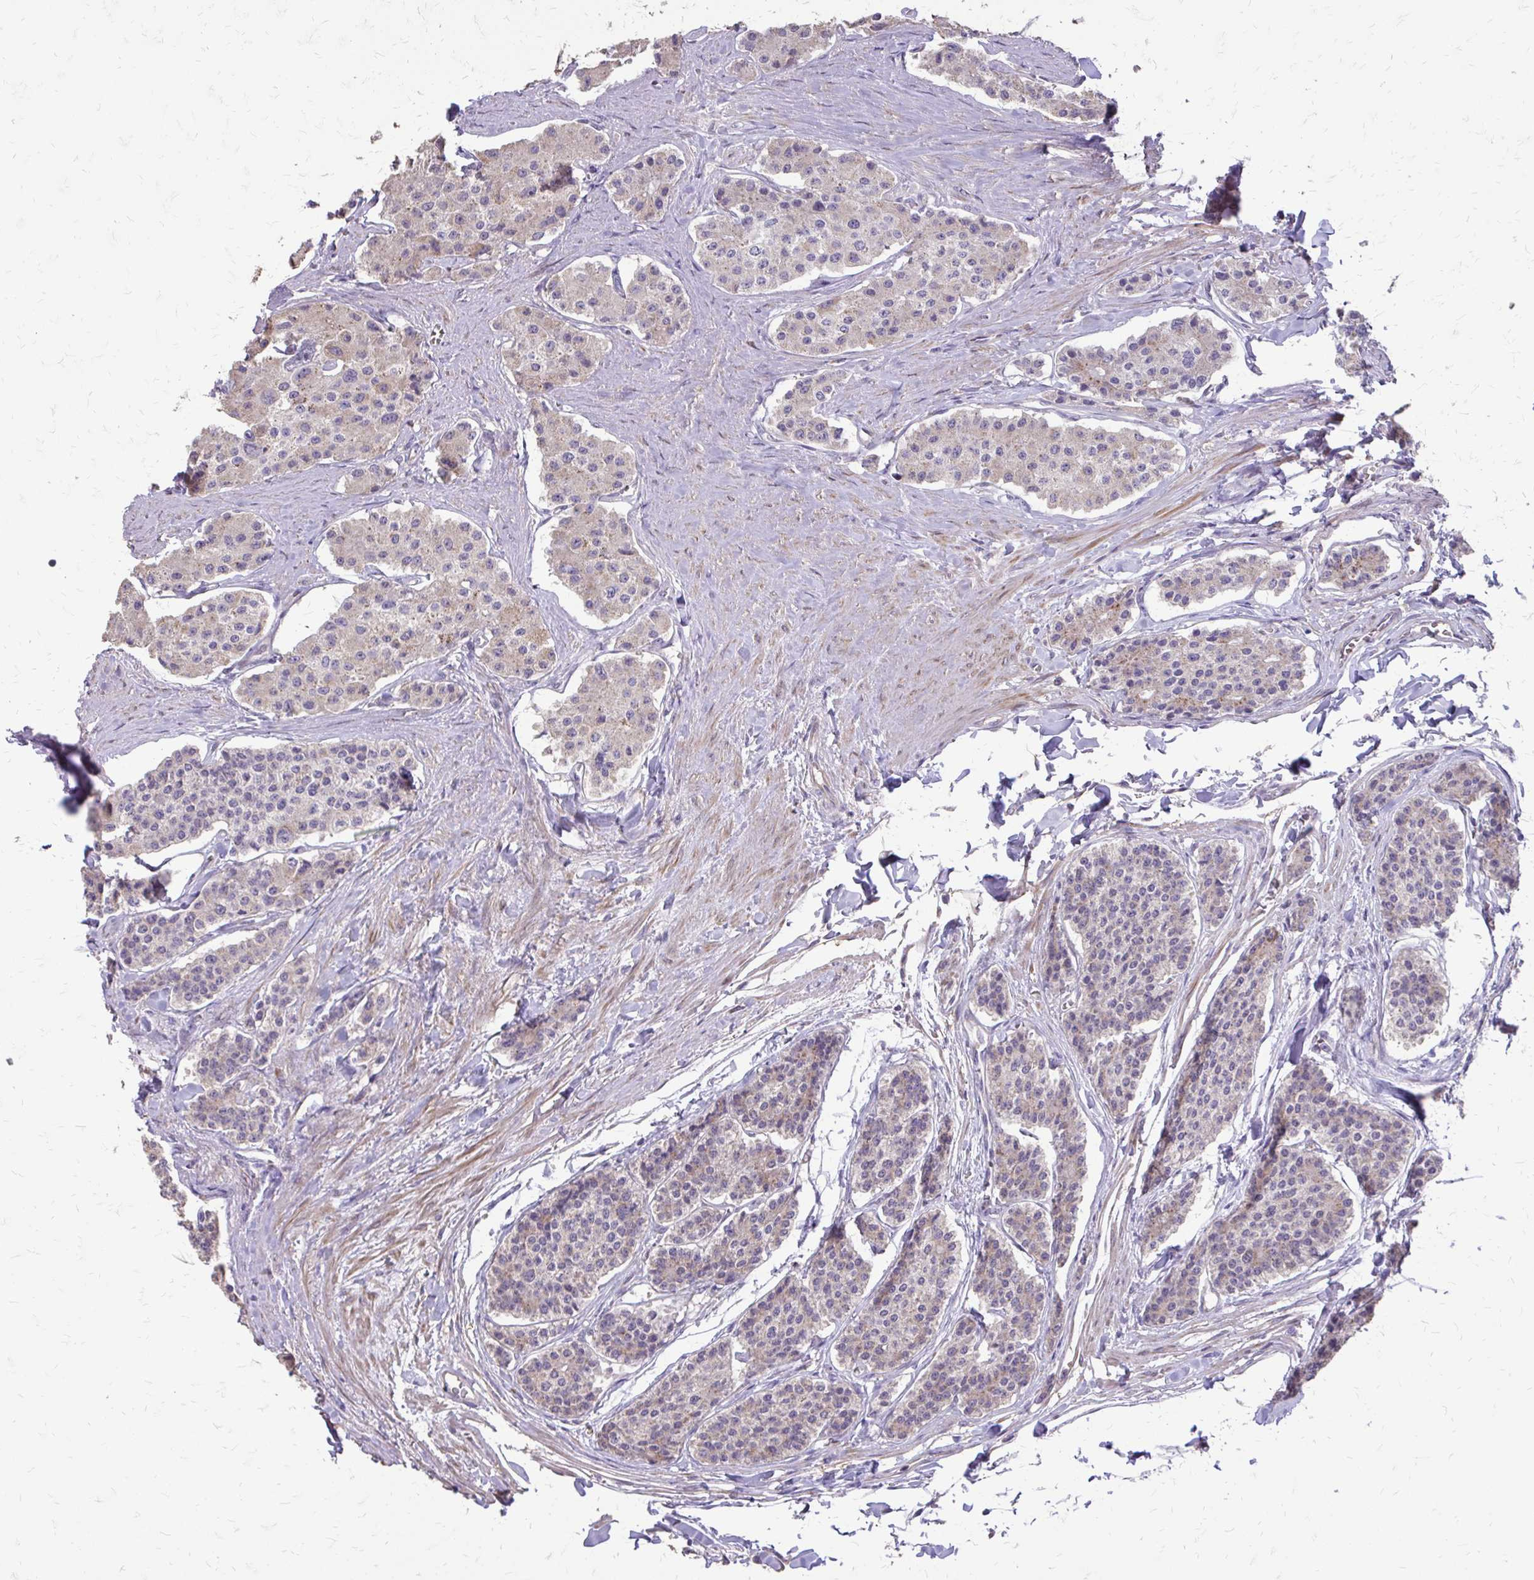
{"staining": {"intensity": "weak", "quantity": "25%-75%", "location": "cytoplasmic/membranous"}, "tissue": "carcinoid", "cell_type": "Tumor cells", "image_type": "cancer", "snomed": [{"axis": "morphology", "description": "Carcinoid, malignant, NOS"}, {"axis": "topography", "description": "Small intestine"}], "caption": "The image reveals staining of carcinoid, revealing weak cytoplasmic/membranous protein staining (brown color) within tumor cells.", "gene": "MYORG", "patient": {"sex": "female", "age": 65}}